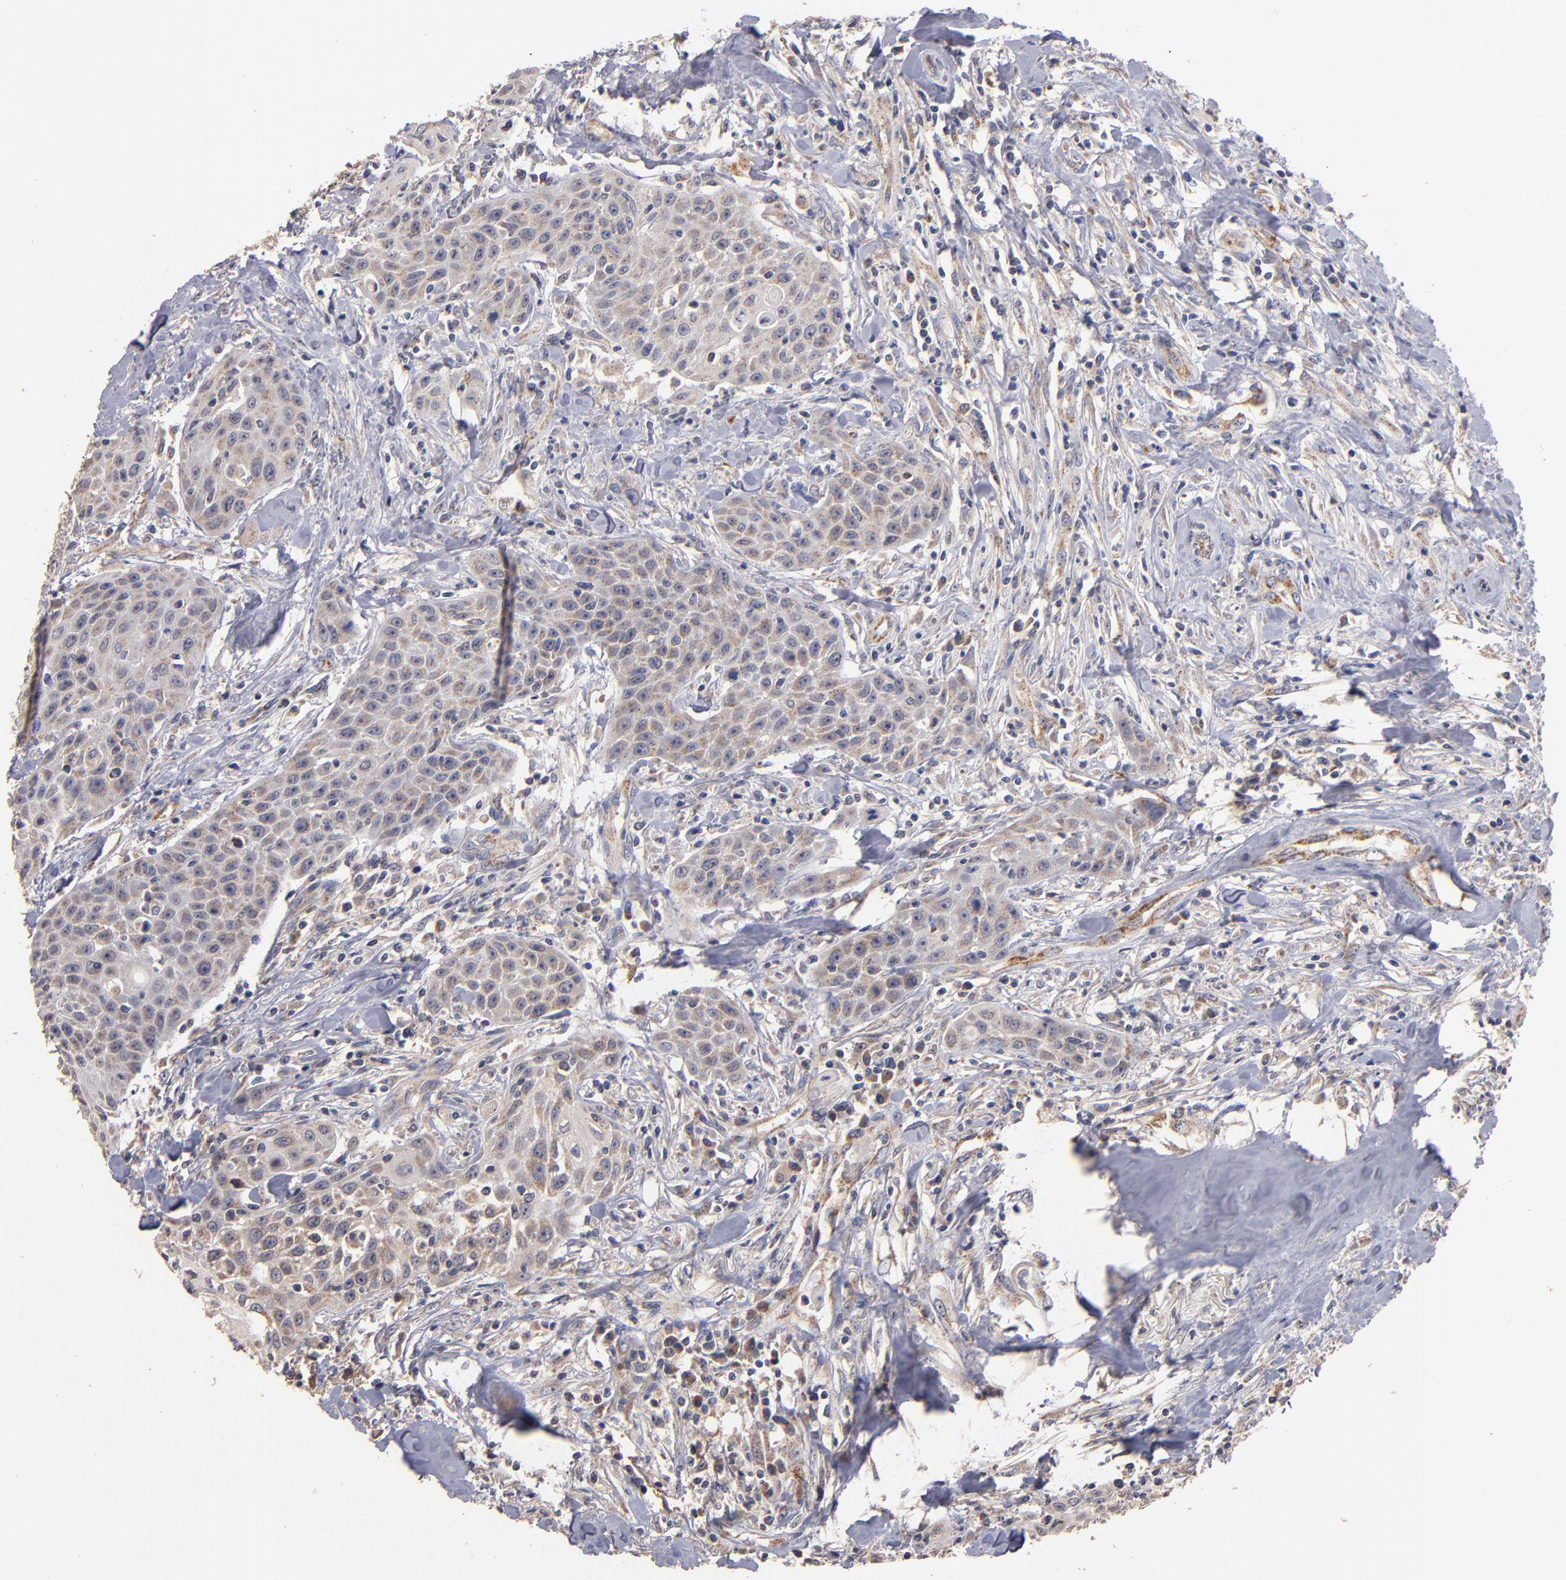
{"staining": {"intensity": "weak", "quantity": "25%-75%", "location": "cytoplasmic/membranous"}, "tissue": "head and neck cancer", "cell_type": "Tumor cells", "image_type": "cancer", "snomed": [{"axis": "morphology", "description": "Squamous cell carcinoma, NOS"}, {"axis": "topography", "description": "Oral tissue"}, {"axis": "topography", "description": "Head-Neck"}], "caption": "Immunohistochemistry (IHC) histopathology image of human squamous cell carcinoma (head and neck) stained for a protein (brown), which shows low levels of weak cytoplasmic/membranous expression in approximately 25%-75% of tumor cells.", "gene": "DIABLO", "patient": {"sex": "female", "age": 82}}